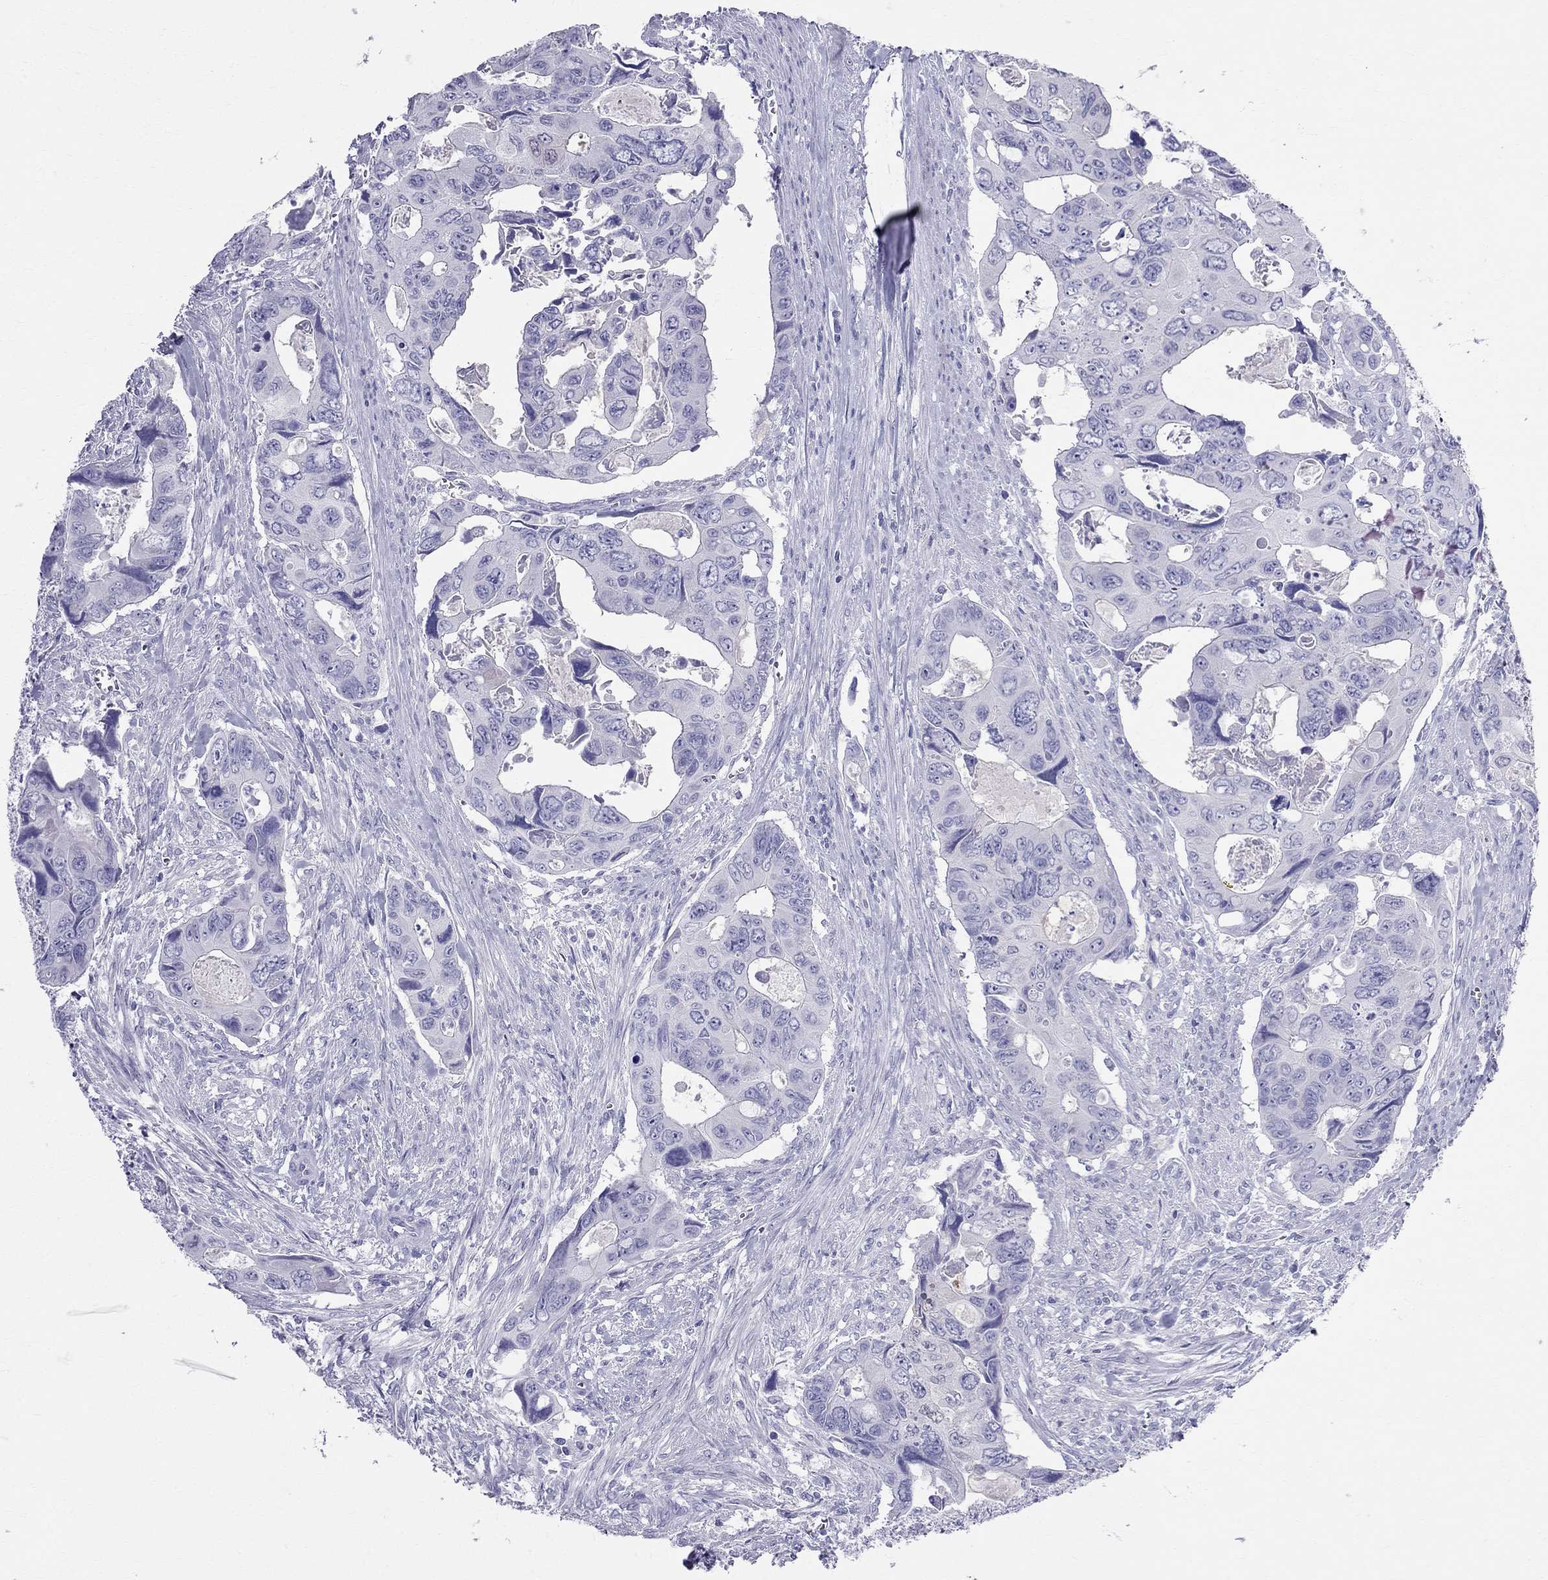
{"staining": {"intensity": "negative", "quantity": "none", "location": "none"}, "tissue": "colorectal cancer", "cell_type": "Tumor cells", "image_type": "cancer", "snomed": [{"axis": "morphology", "description": "Adenocarcinoma, NOS"}, {"axis": "topography", "description": "Rectum"}], "caption": "This micrograph is of colorectal cancer (adenocarcinoma) stained with immunohistochemistry to label a protein in brown with the nuclei are counter-stained blue. There is no expression in tumor cells.", "gene": "DNAAF6", "patient": {"sex": "male", "age": 62}}